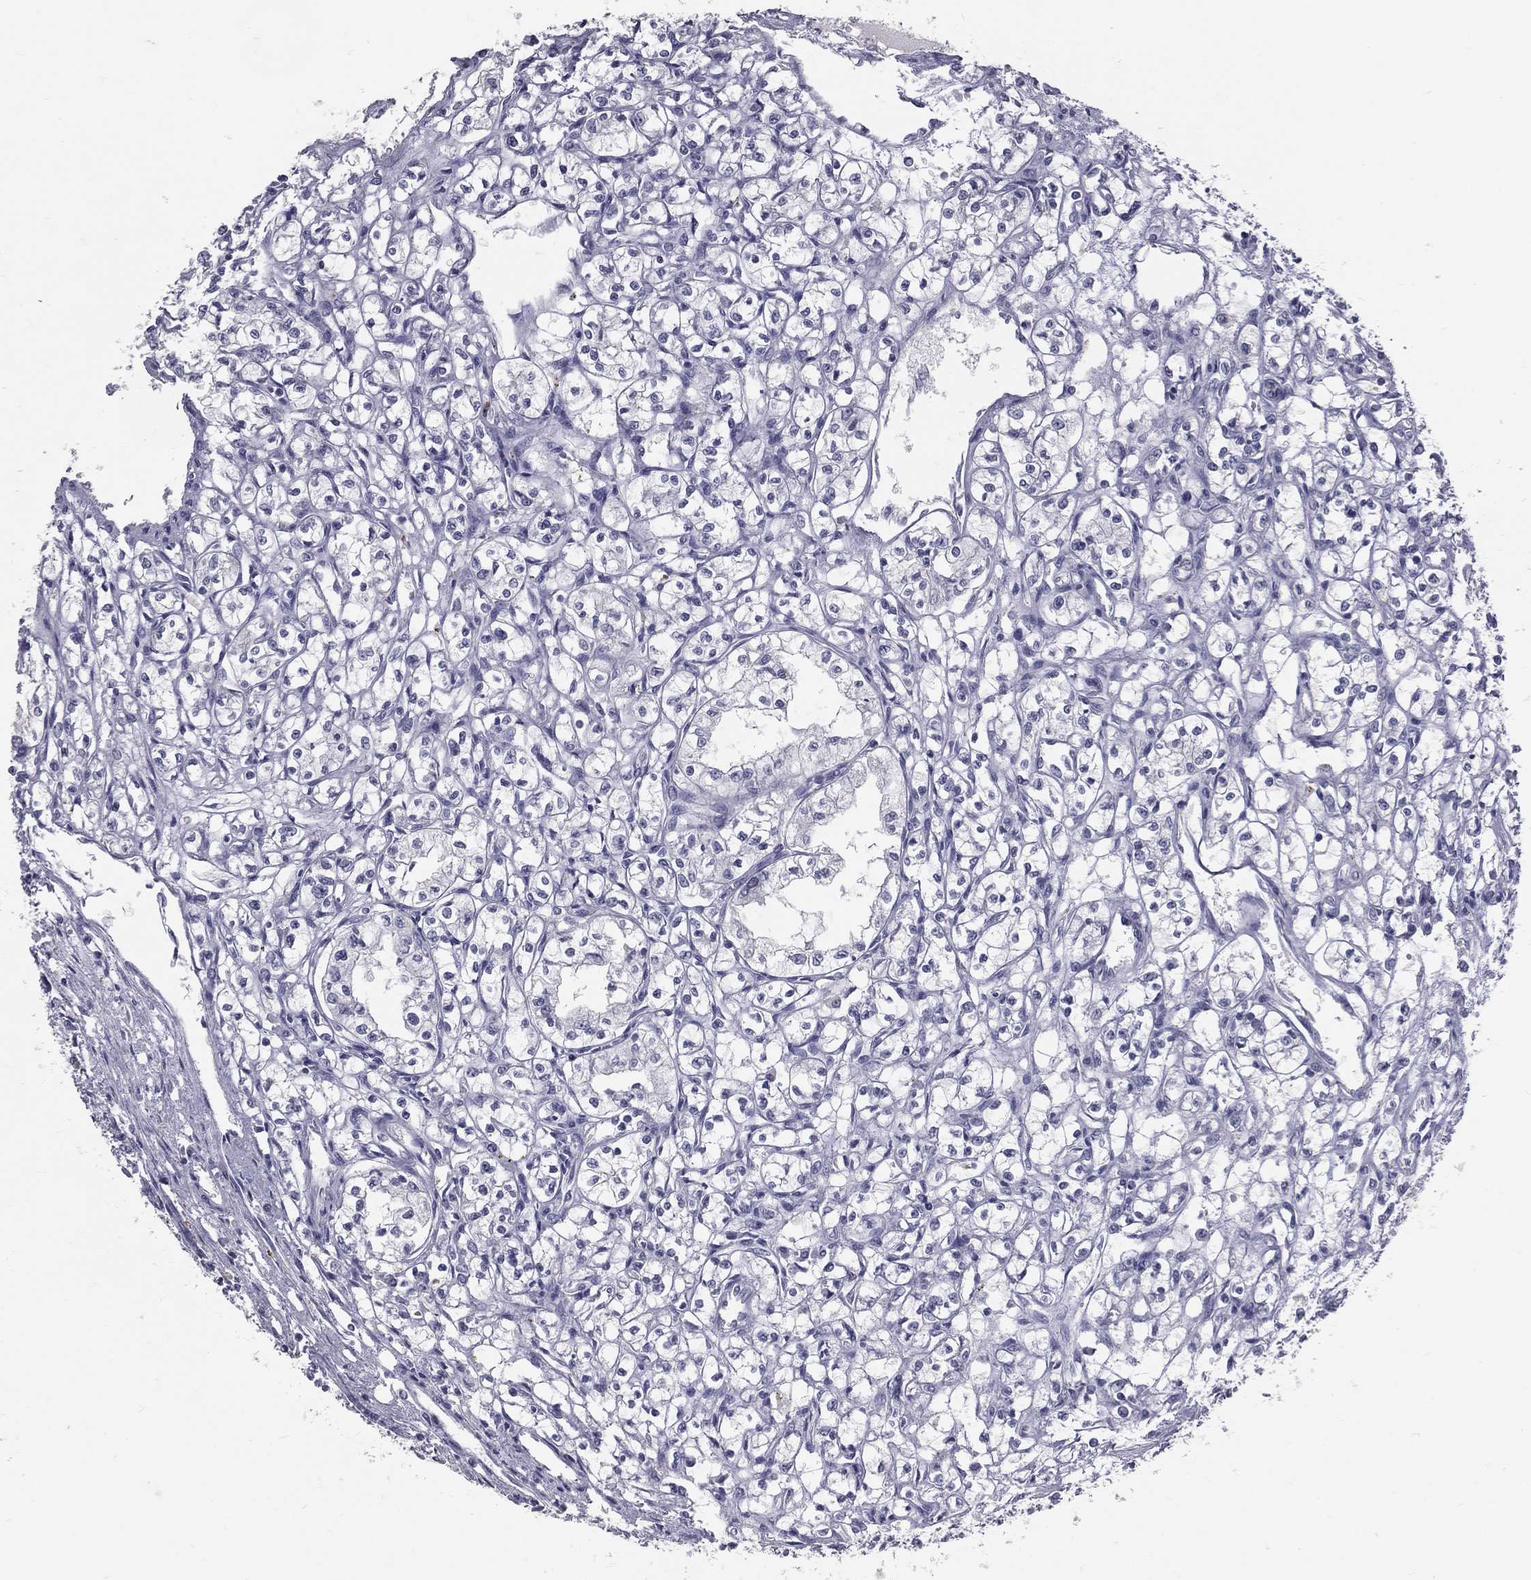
{"staining": {"intensity": "negative", "quantity": "none", "location": "none"}, "tissue": "renal cancer", "cell_type": "Tumor cells", "image_type": "cancer", "snomed": [{"axis": "morphology", "description": "Adenocarcinoma, NOS"}, {"axis": "topography", "description": "Kidney"}], "caption": "High power microscopy image of an IHC histopathology image of adenocarcinoma (renal), revealing no significant staining in tumor cells.", "gene": "TFPI2", "patient": {"sex": "male", "age": 56}}